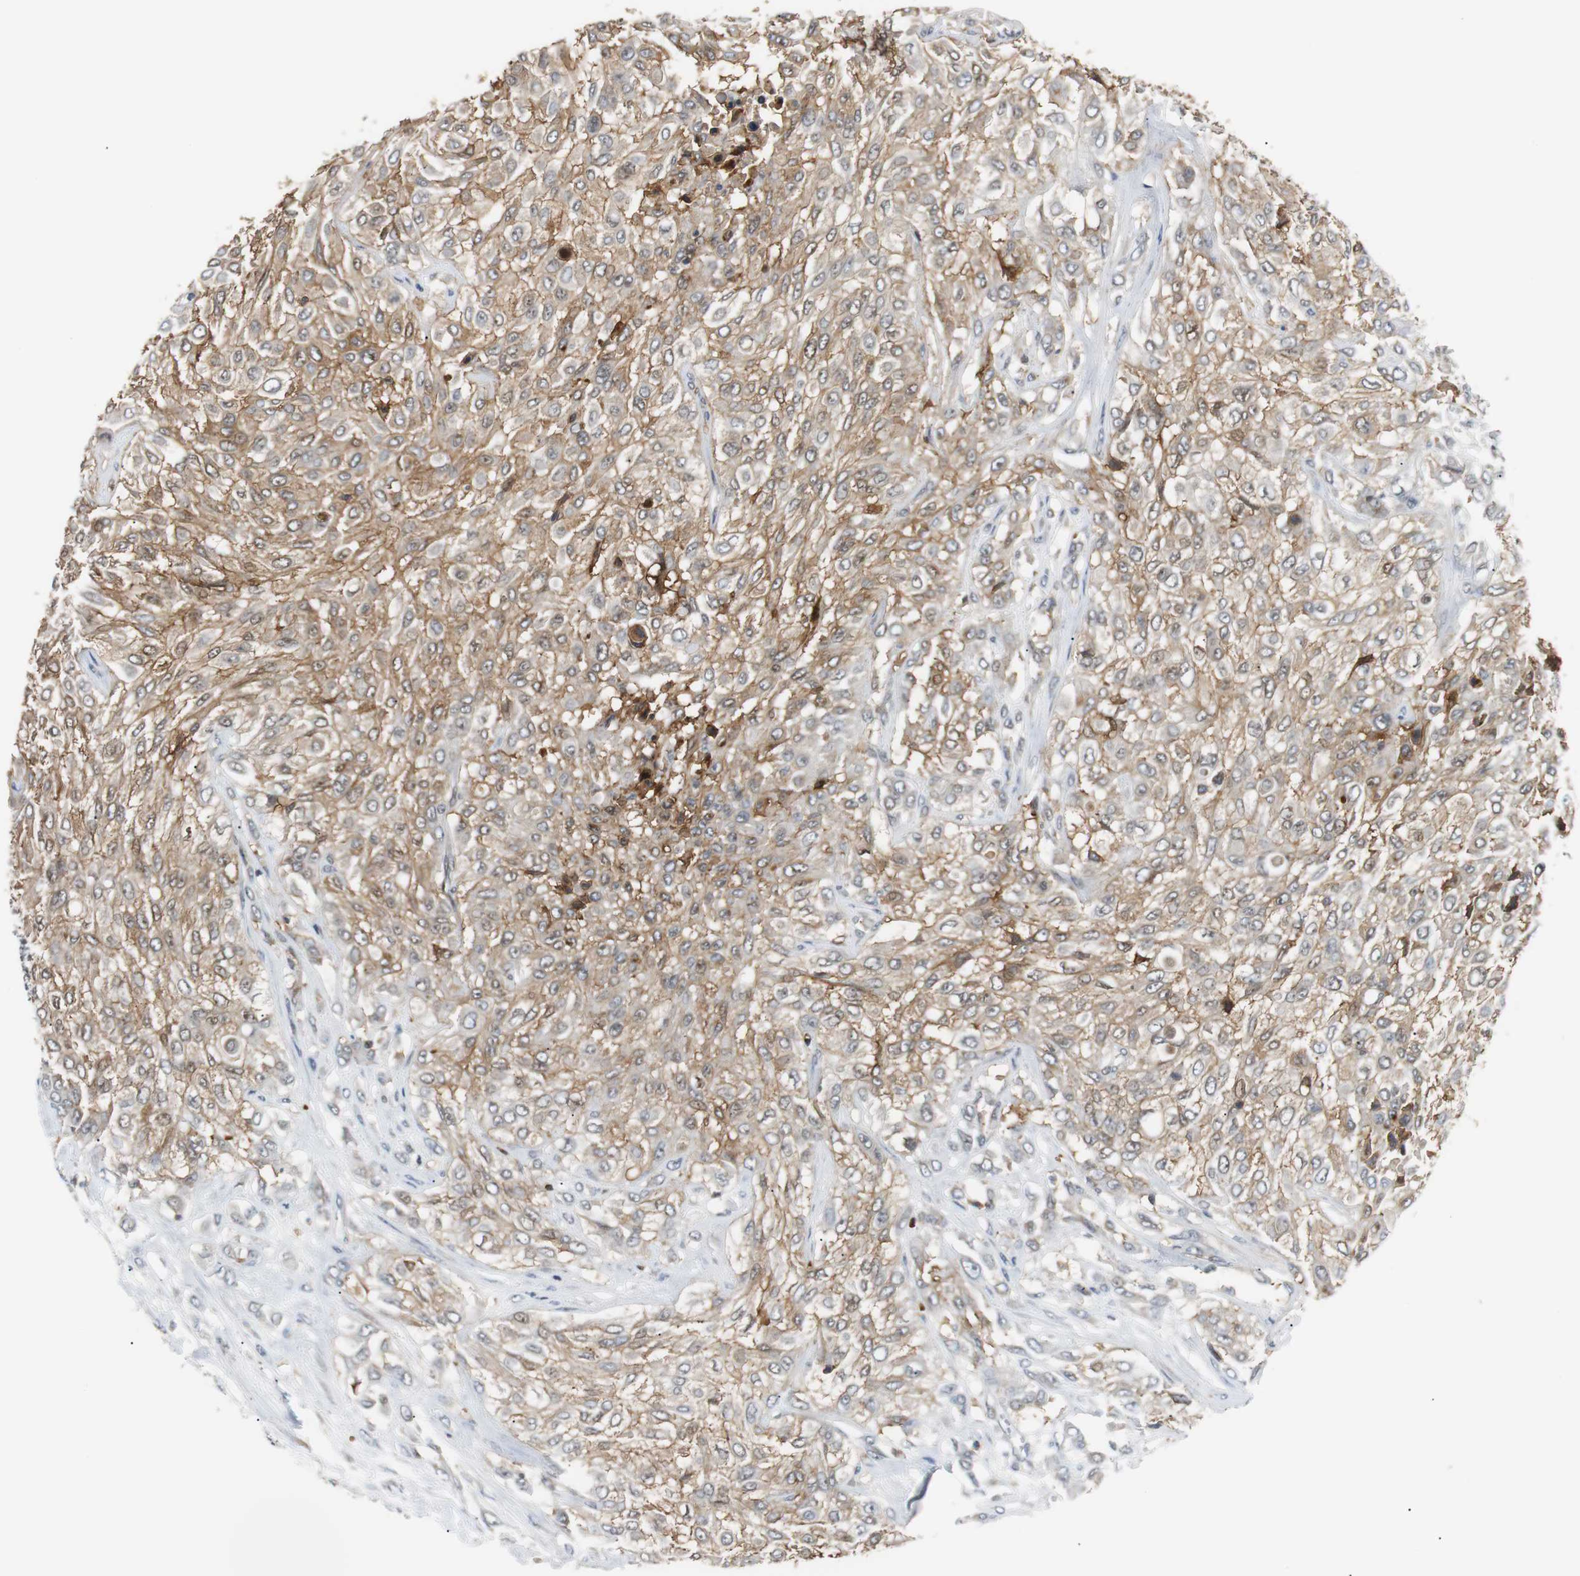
{"staining": {"intensity": "moderate", "quantity": ">75%", "location": "cytoplasmic/membranous"}, "tissue": "urothelial cancer", "cell_type": "Tumor cells", "image_type": "cancer", "snomed": [{"axis": "morphology", "description": "Urothelial carcinoma, High grade"}, {"axis": "topography", "description": "Urinary bladder"}], "caption": "Protein expression analysis of urothelial carcinoma (high-grade) shows moderate cytoplasmic/membranous expression in about >75% of tumor cells. (brown staining indicates protein expression, while blue staining denotes nuclei).", "gene": "SIRT1", "patient": {"sex": "male", "age": 57}}